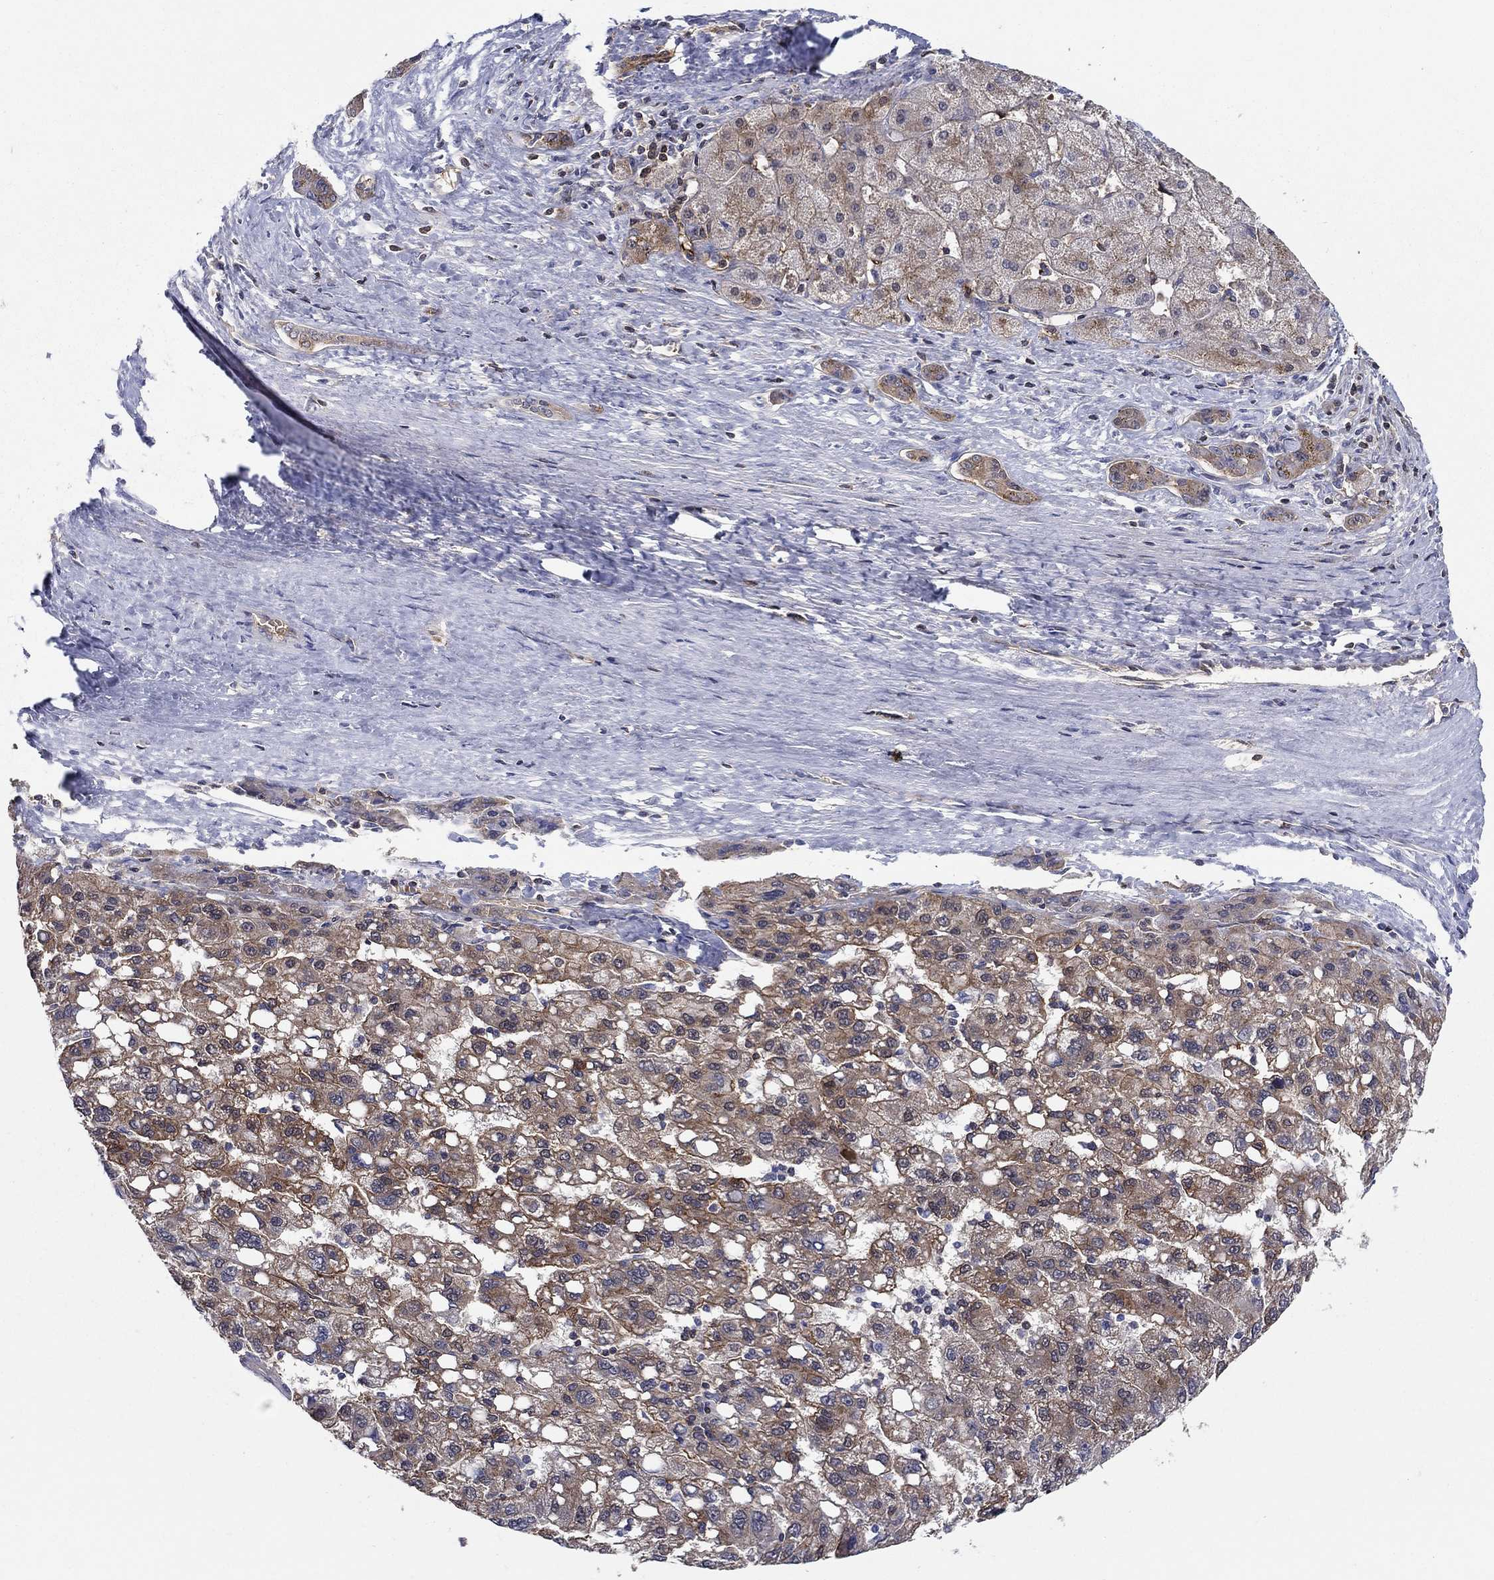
{"staining": {"intensity": "strong", "quantity": "<25%", "location": "cytoplasmic/membranous"}, "tissue": "liver cancer", "cell_type": "Tumor cells", "image_type": "cancer", "snomed": [{"axis": "morphology", "description": "Carcinoma, Hepatocellular, NOS"}, {"axis": "topography", "description": "Liver"}], "caption": "IHC photomicrograph of neoplastic tissue: hepatocellular carcinoma (liver) stained using immunohistochemistry demonstrates medium levels of strong protein expression localized specifically in the cytoplasmic/membranous of tumor cells, appearing as a cytoplasmic/membranous brown color.", "gene": "AGFG2", "patient": {"sex": "female", "age": 82}}